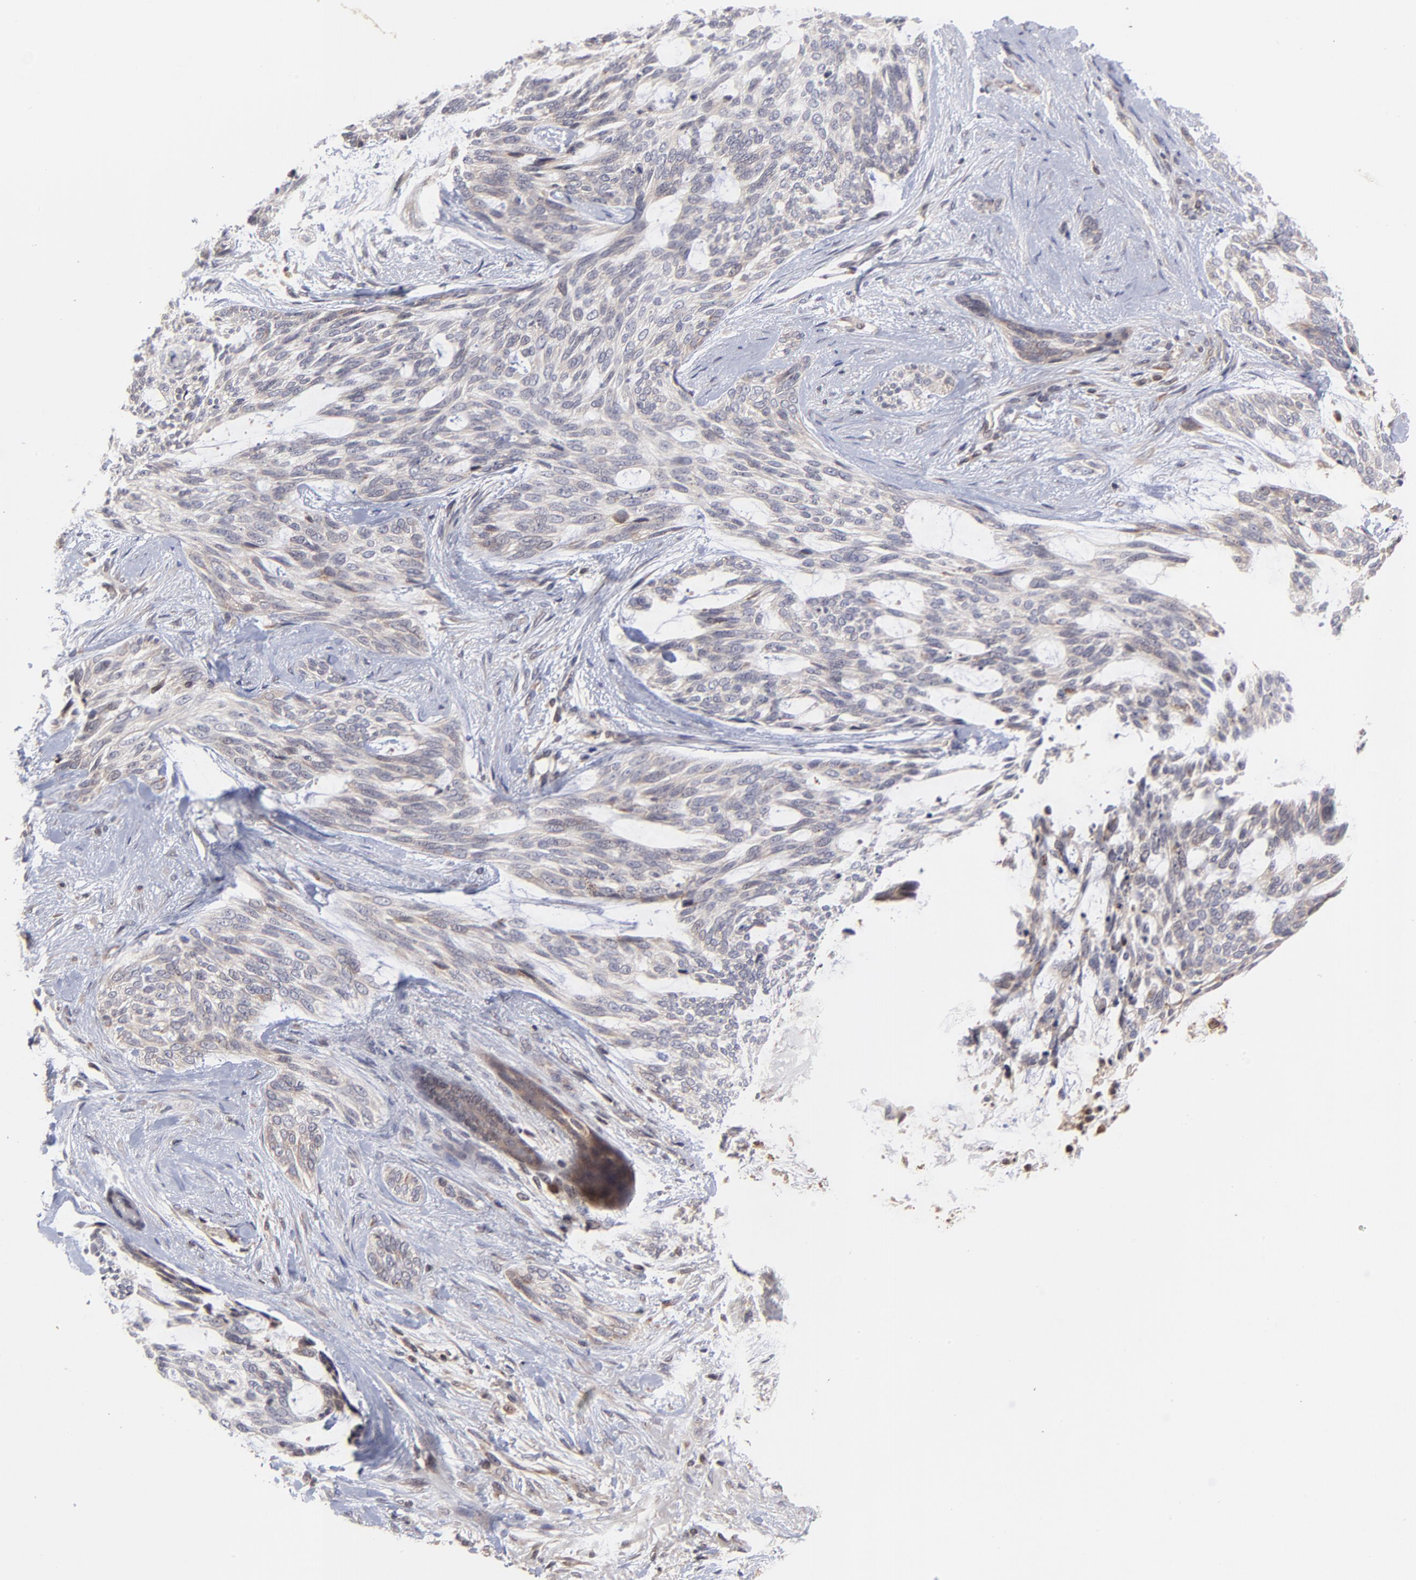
{"staining": {"intensity": "weak", "quantity": "25%-75%", "location": "cytoplasmic/membranous"}, "tissue": "skin cancer", "cell_type": "Tumor cells", "image_type": "cancer", "snomed": [{"axis": "morphology", "description": "Normal tissue, NOS"}, {"axis": "morphology", "description": "Basal cell carcinoma"}, {"axis": "topography", "description": "Skin"}], "caption": "Immunohistochemistry staining of basal cell carcinoma (skin), which exhibits low levels of weak cytoplasmic/membranous staining in about 25%-75% of tumor cells indicating weak cytoplasmic/membranous protein expression. The staining was performed using DAB (brown) for protein detection and nuclei were counterstained in hematoxylin (blue).", "gene": "UBE2L6", "patient": {"sex": "female", "age": 71}}